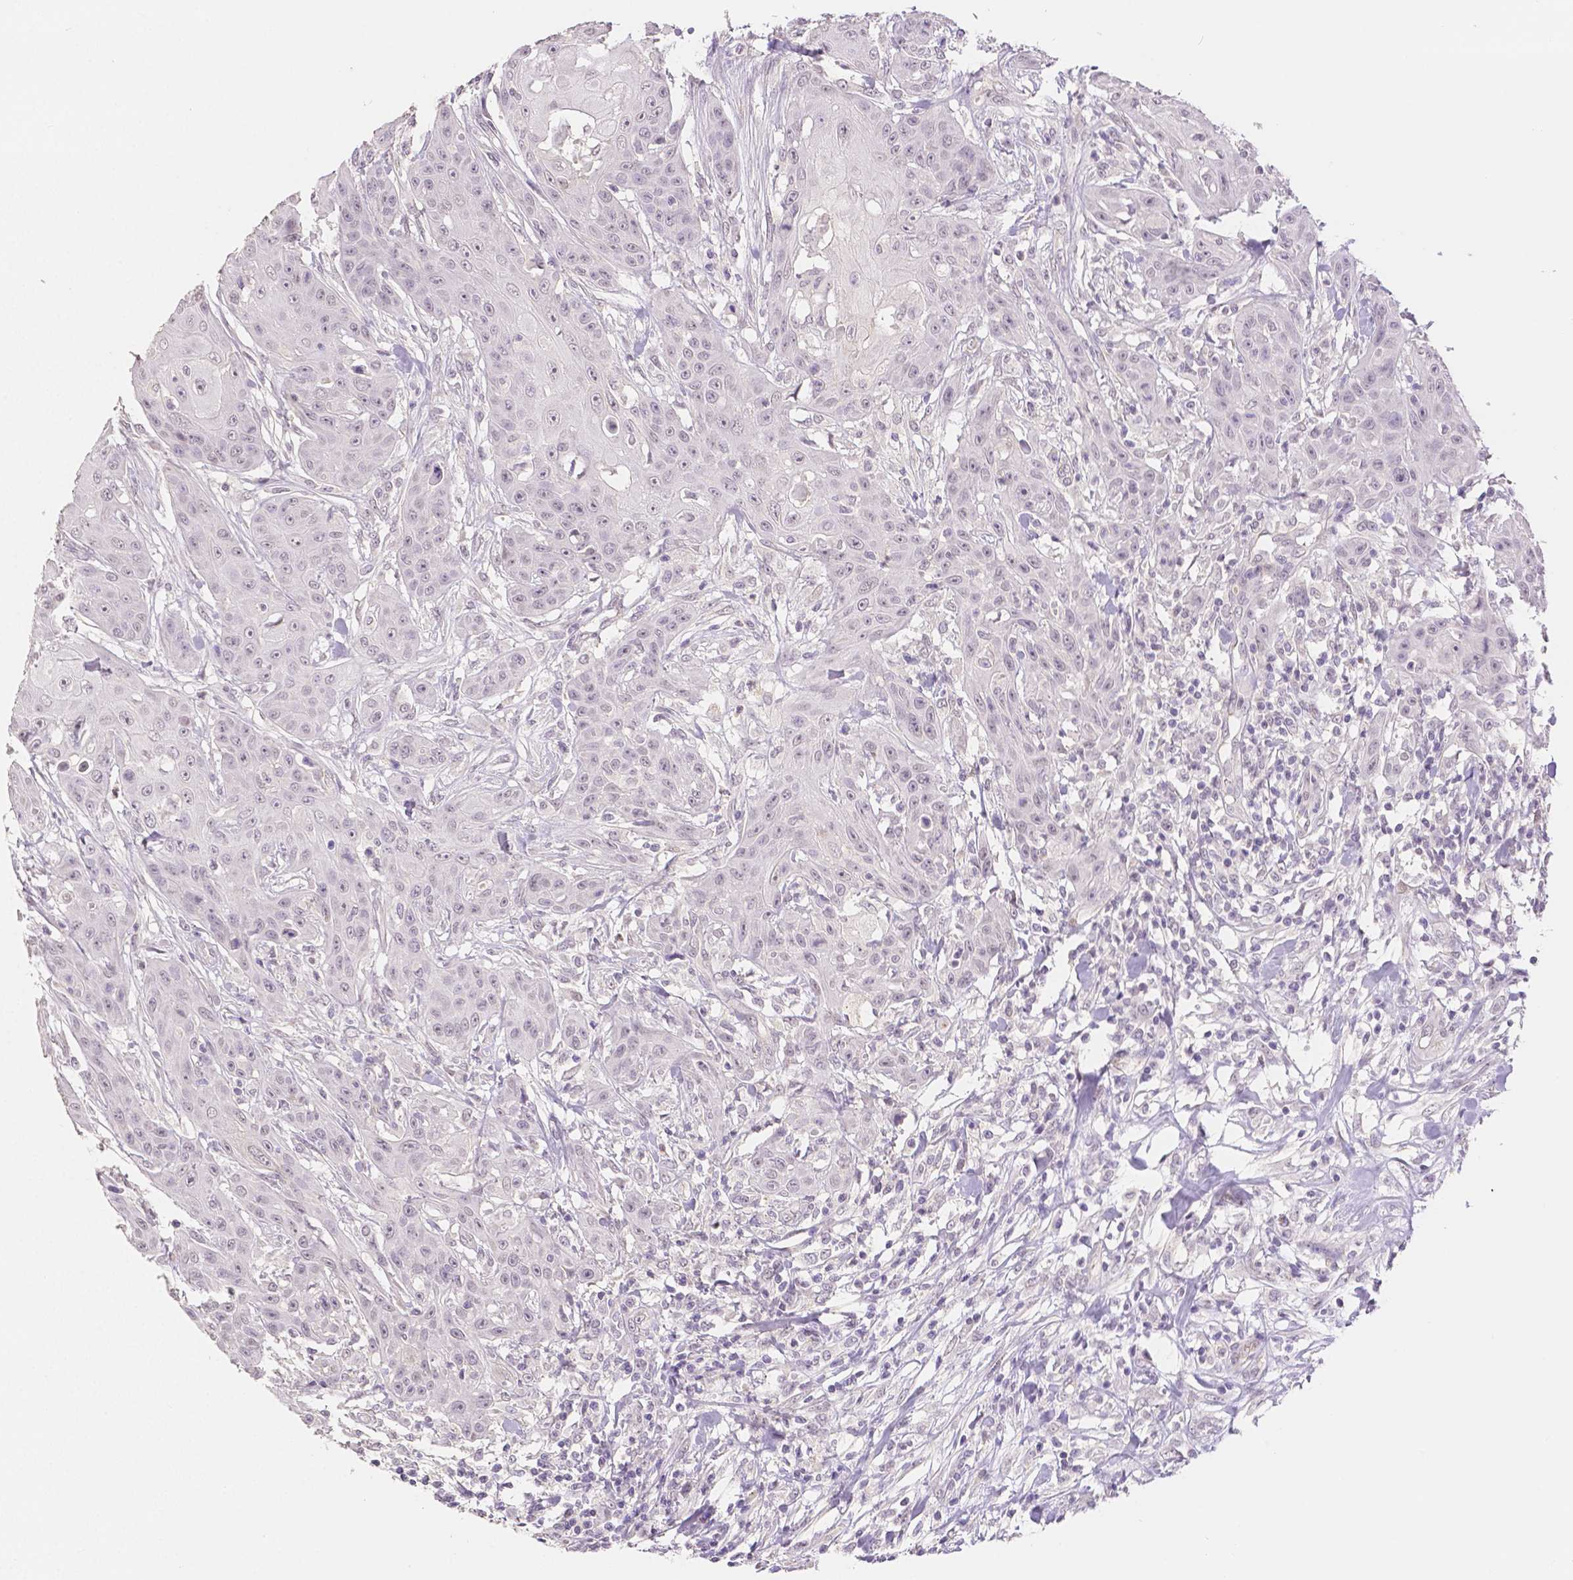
{"staining": {"intensity": "negative", "quantity": "none", "location": "none"}, "tissue": "head and neck cancer", "cell_type": "Tumor cells", "image_type": "cancer", "snomed": [{"axis": "morphology", "description": "Squamous cell carcinoma, NOS"}, {"axis": "topography", "description": "Oral tissue"}, {"axis": "topography", "description": "Head-Neck"}], "caption": "Protein analysis of head and neck cancer exhibits no significant positivity in tumor cells.", "gene": "OCLN", "patient": {"sex": "female", "age": 55}}